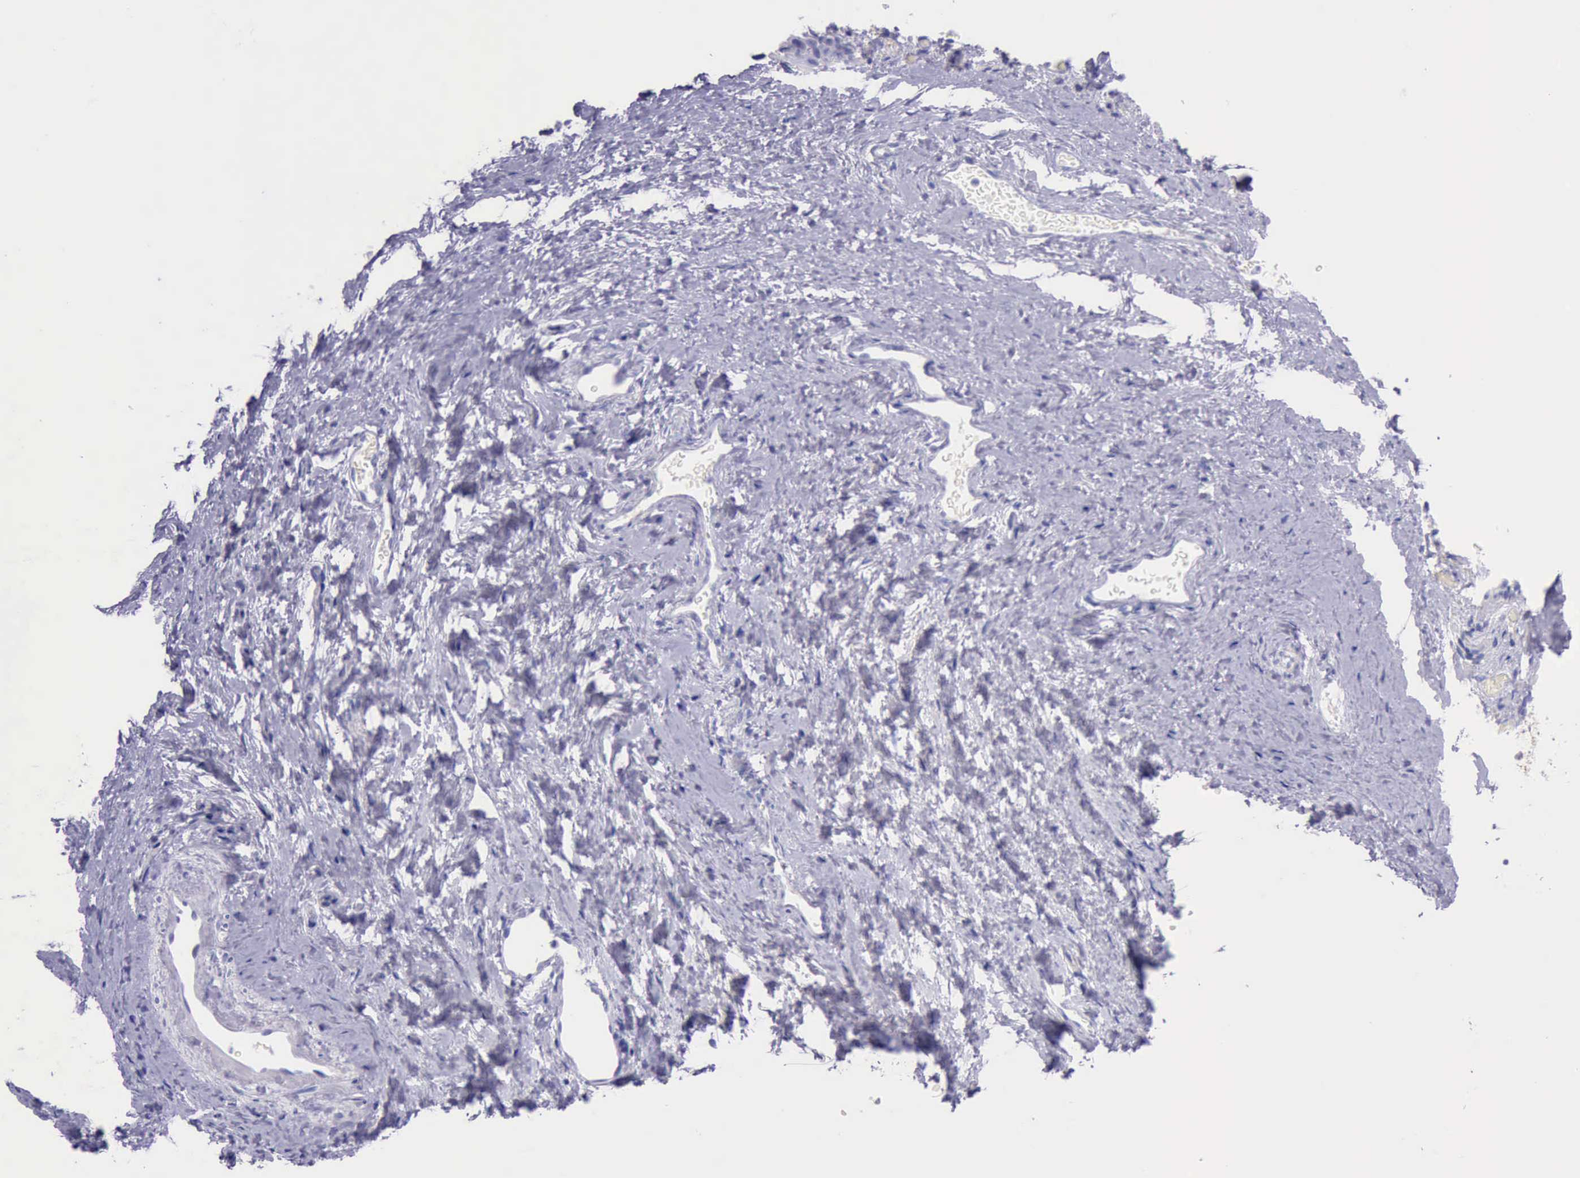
{"staining": {"intensity": "negative", "quantity": "none", "location": "none"}, "tissue": "vagina", "cell_type": "Squamous epithelial cells", "image_type": "normal", "snomed": [{"axis": "morphology", "description": "Normal tissue, NOS"}, {"axis": "topography", "description": "Vagina"}], "caption": "Immunohistochemistry micrograph of normal vagina: vagina stained with DAB (3,3'-diaminobenzidine) shows no significant protein expression in squamous epithelial cells.", "gene": "KRT8", "patient": {"sex": "female", "age": 61}}